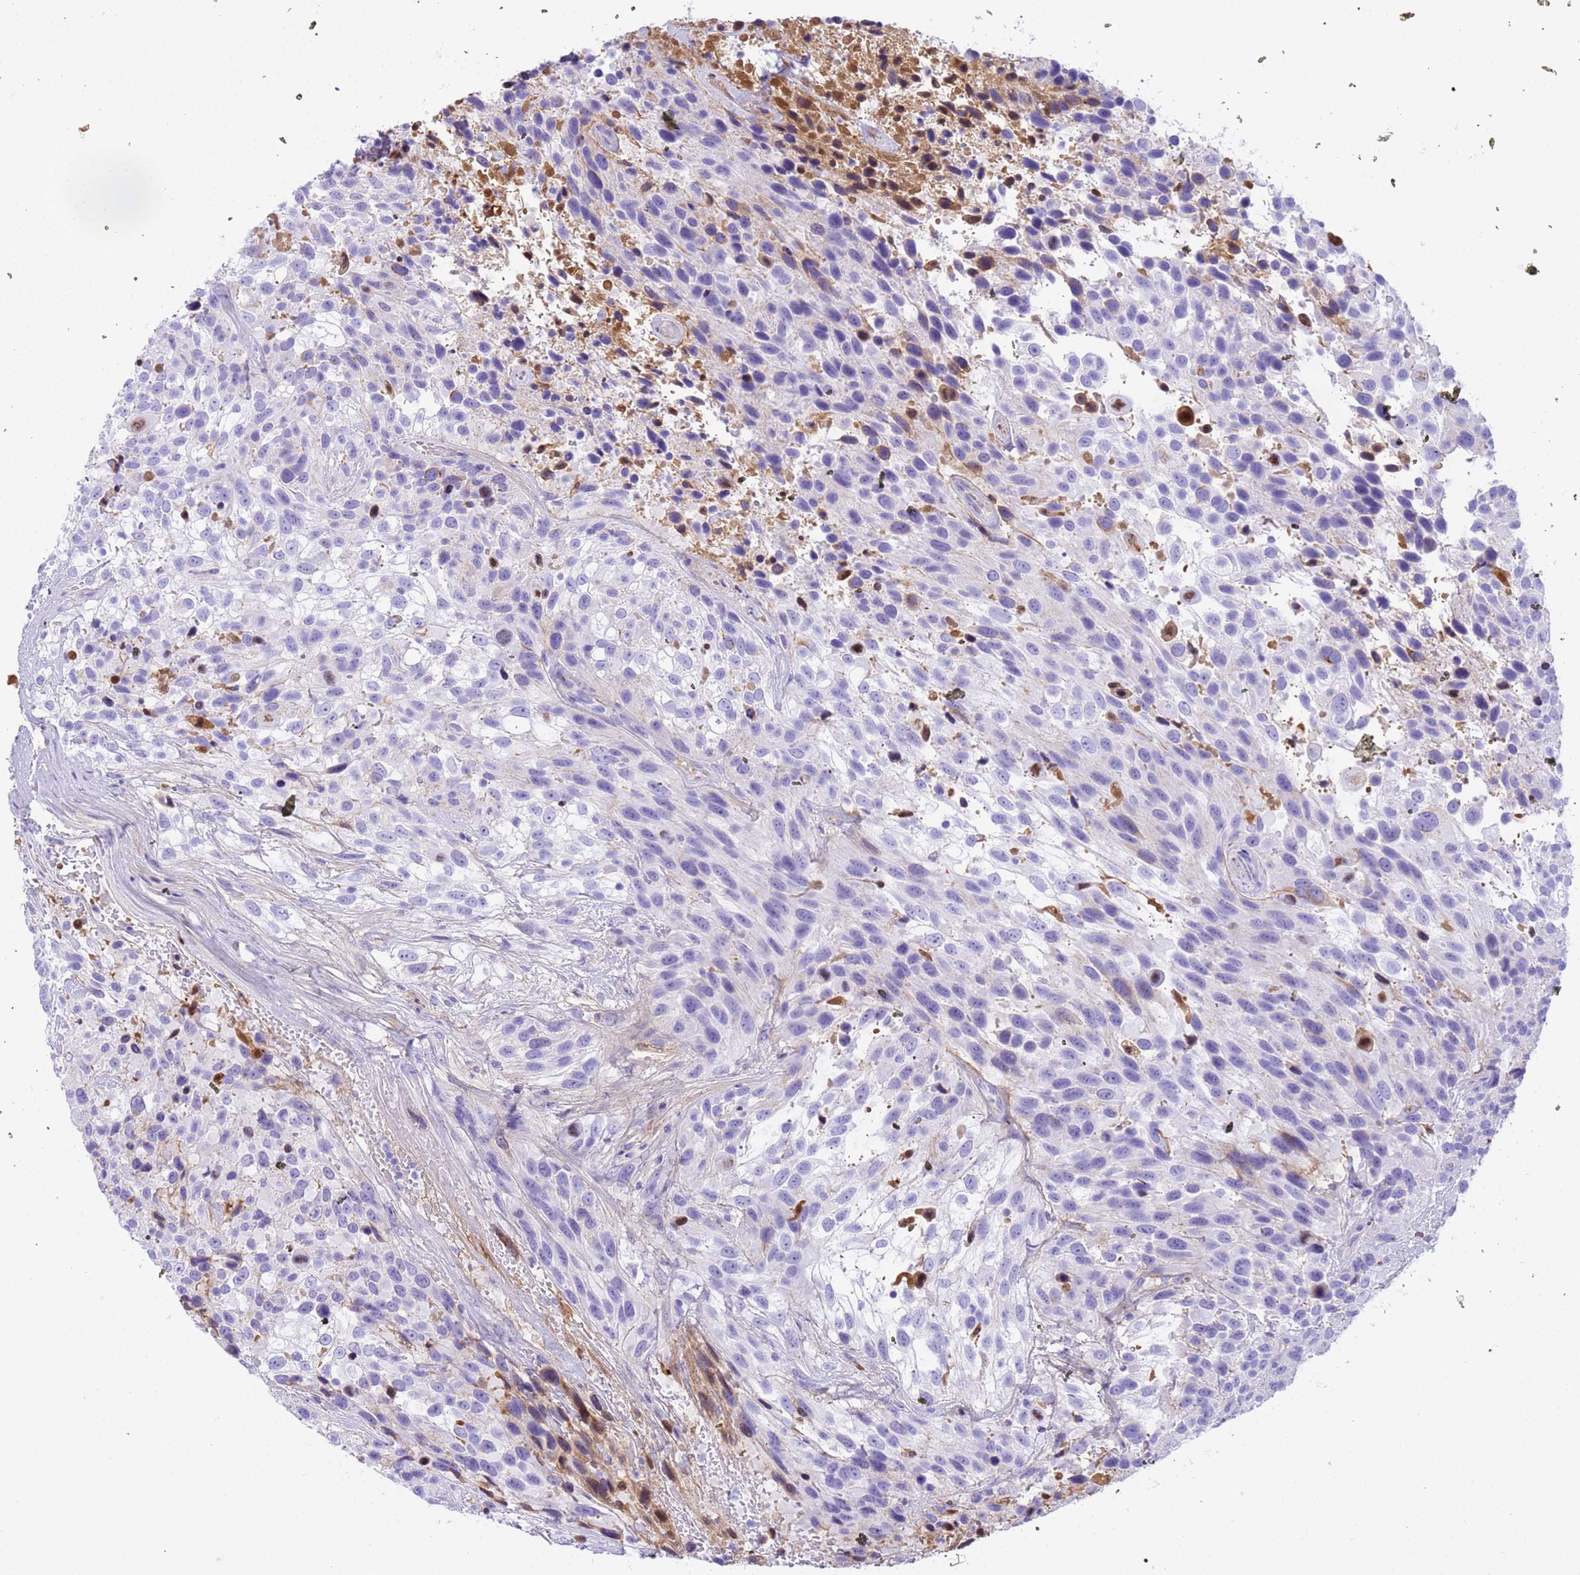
{"staining": {"intensity": "negative", "quantity": "none", "location": "none"}, "tissue": "urothelial cancer", "cell_type": "Tumor cells", "image_type": "cancer", "snomed": [{"axis": "morphology", "description": "Urothelial carcinoma, High grade"}, {"axis": "topography", "description": "Urinary bladder"}], "caption": "The image reveals no staining of tumor cells in urothelial cancer.", "gene": "CFHR2", "patient": {"sex": "female", "age": 70}}